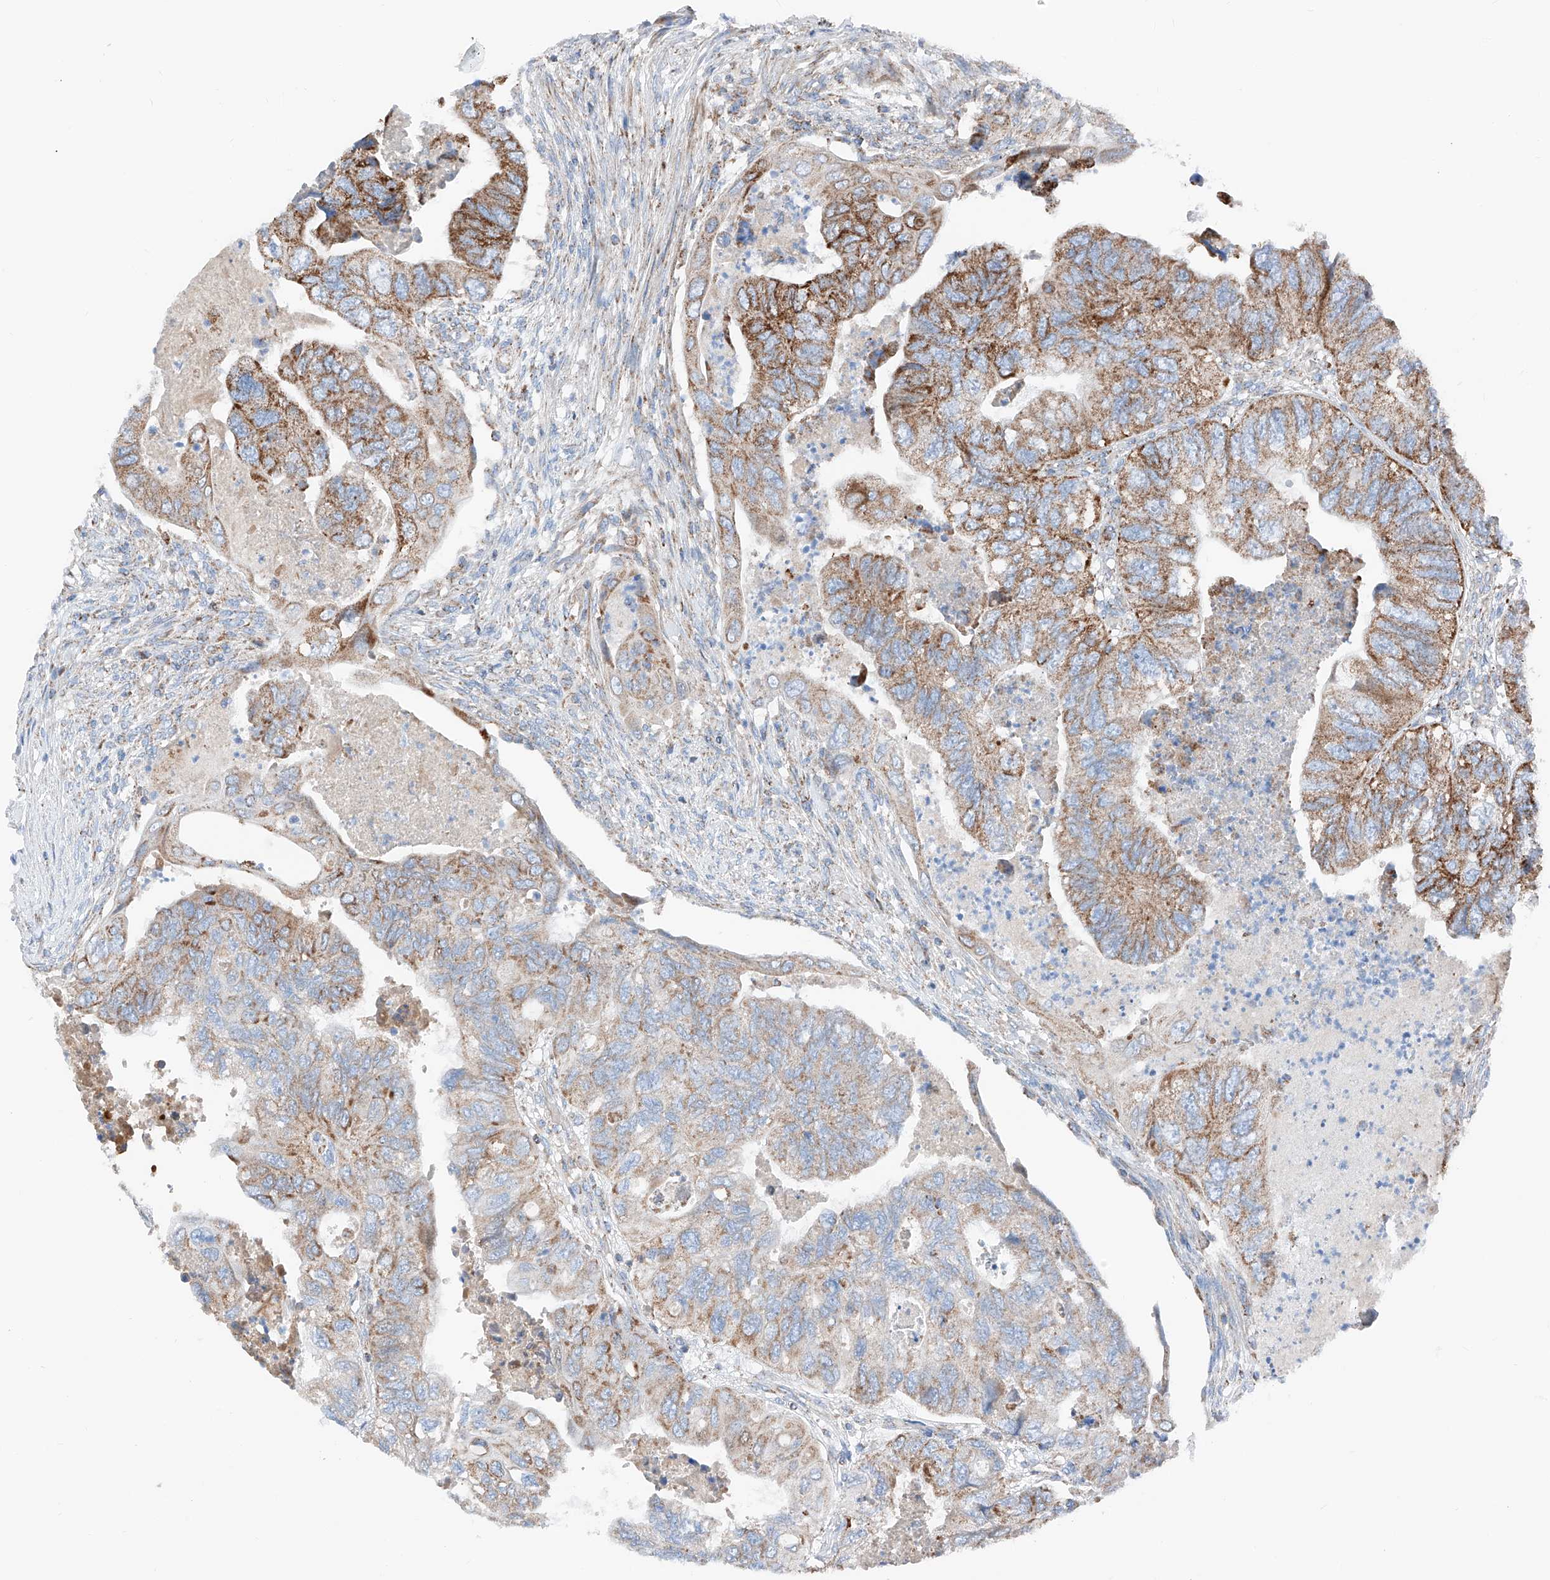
{"staining": {"intensity": "moderate", "quantity": "25%-75%", "location": "cytoplasmic/membranous"}, "tissue": "colorectal cancer", "cell_type": "Tumor cells", "image_type": "cancer", "snomed": [{"axis": "morphology", "description": "Adenocarcinoma, NOS"}, {"axis": "topography", "description": "Rectum"}], "caption": "The immunohistochemical stain highlights moderate cytoplasmic/membranous staining in tumor cells of adenocarcinoma (colorectal) tissue.", "gene": "MRAP", "patient": {"sex": "male", "age": 63}}